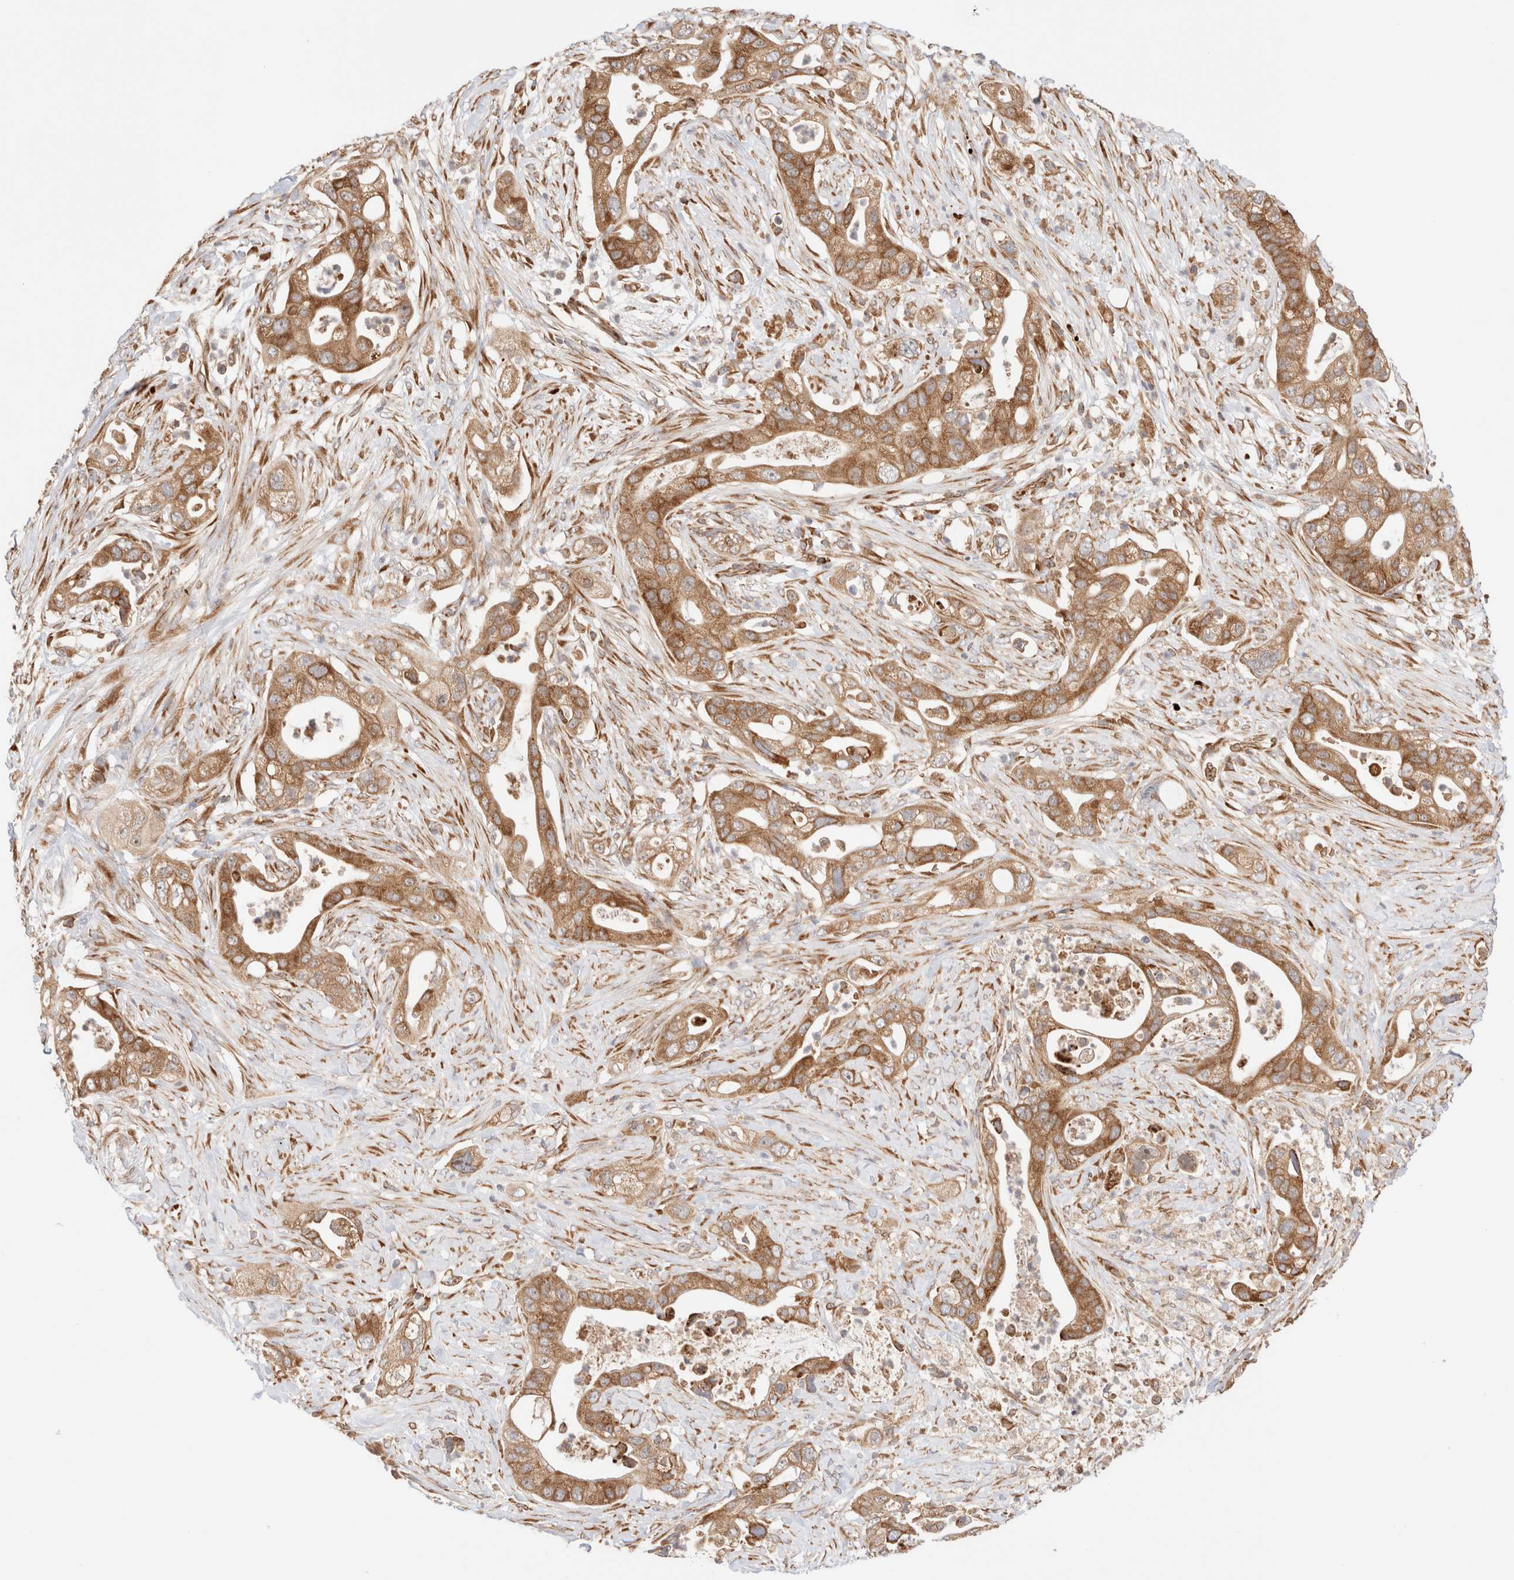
{"staining": {"intensity": "moderate", "quantity": ">75%", "location": "cytoplasmic/membranous"}, "tissue": "pancreatic cancer", "cell_type": "Tumor cells", "image_type": "cancer", "snomed": [{"axis": "morphology", "description": "Adenocarcinoma, NOS"}, {"axis": "topography", "description": "Pancreas"}], "caption": "Protein expression analysis of human pancreatic adenocarcinoma reveals moderate cytoplasmic/membranous positivity in approximately >75% of tumor cells.", "gene": "UTS2B", "patient": {"sex": "male", "age": 53}}